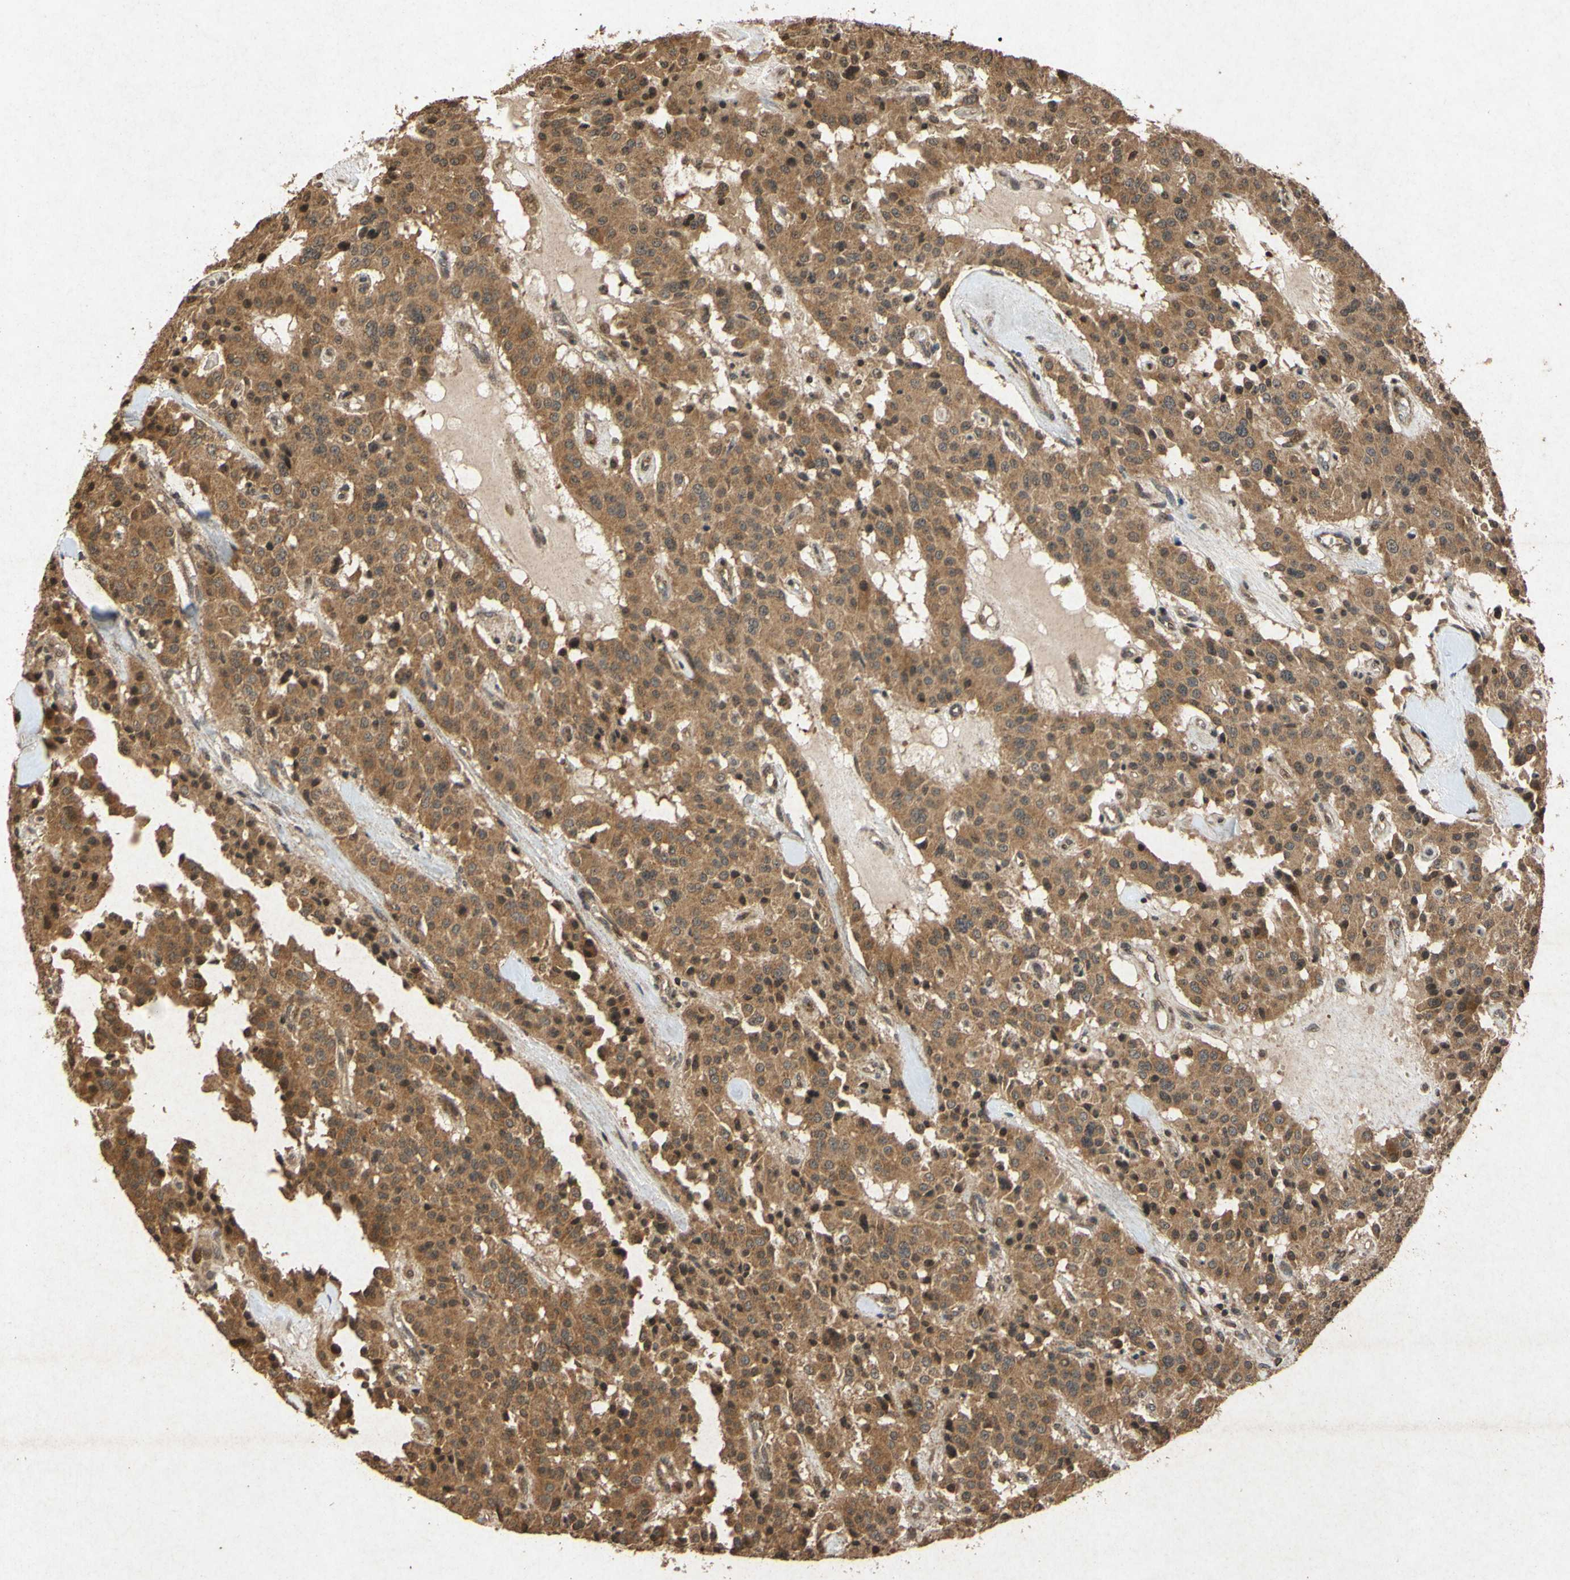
{"staining": {"intensity": "moderate", "quantity": ">75%", "location": "cytoplasmic/membranous"}, "tissue": "carcinoid", "cell_type": "Tumor cells", "image_type": "cancer", "snomed": [{"axis": "morphology", "description": "Carcinoid, malignant, NOS"}, {"axis": "topography", "description": "Lung"}], "caption": "Immunohistochemical staining of malignant carcinoid shows medium levels of moderate cytoplasmic/membranous protein positivity in approximately >75% of tumor cells.", "gene": "ATP6V1H", "patient": {"sex": "male", "age": 30}}